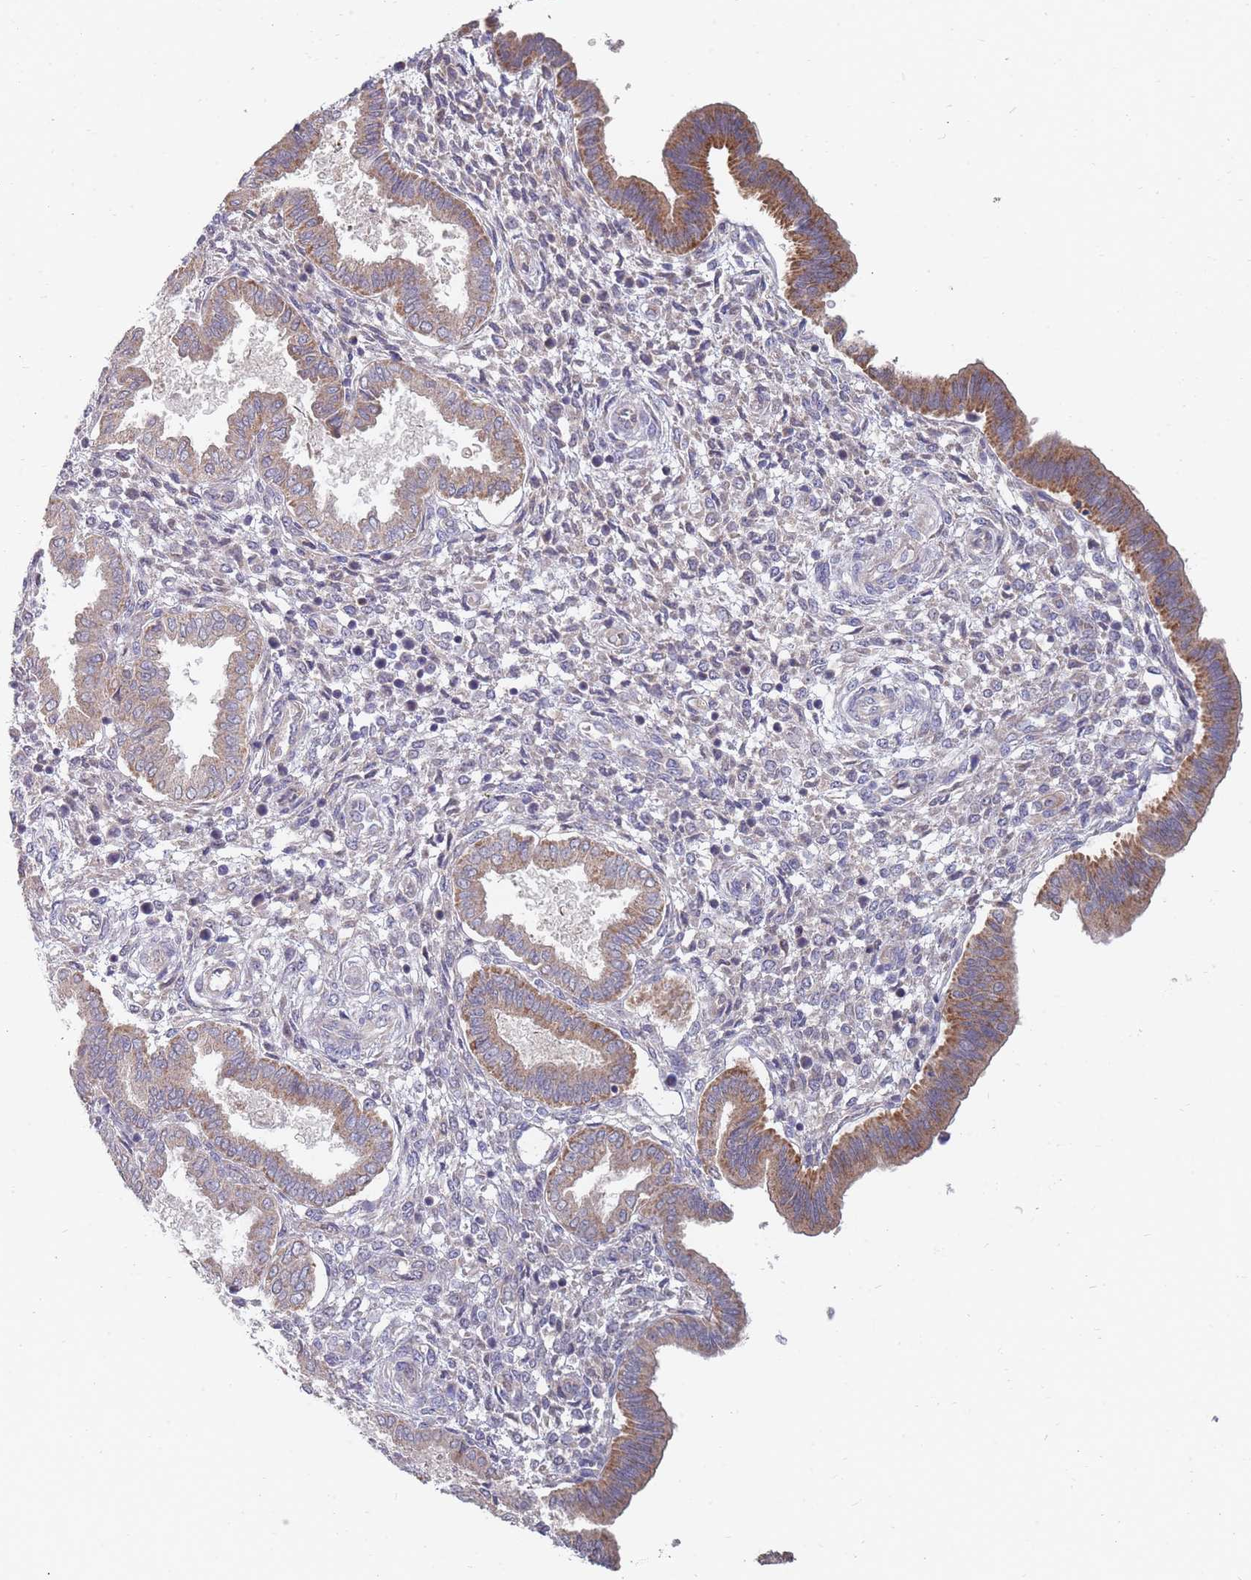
{"staining": {"intensity": "negative", "quantity": "none", "location": "none"}, "tissue": "endometrium", "cell_type": "Cells in endometrial stroma", "image_type": "normal", "snomed": [{"axis": "morphology", "description": "Normal tissue, NOS"}, {"axis": "topography", "description": "Endometrium"}], "caption": "A photomicrograph of human endometrium is negative for staining in cells in endometrial stroma.", "gene": "NUB1", "patient": {"sex": "female", "age": 24}}